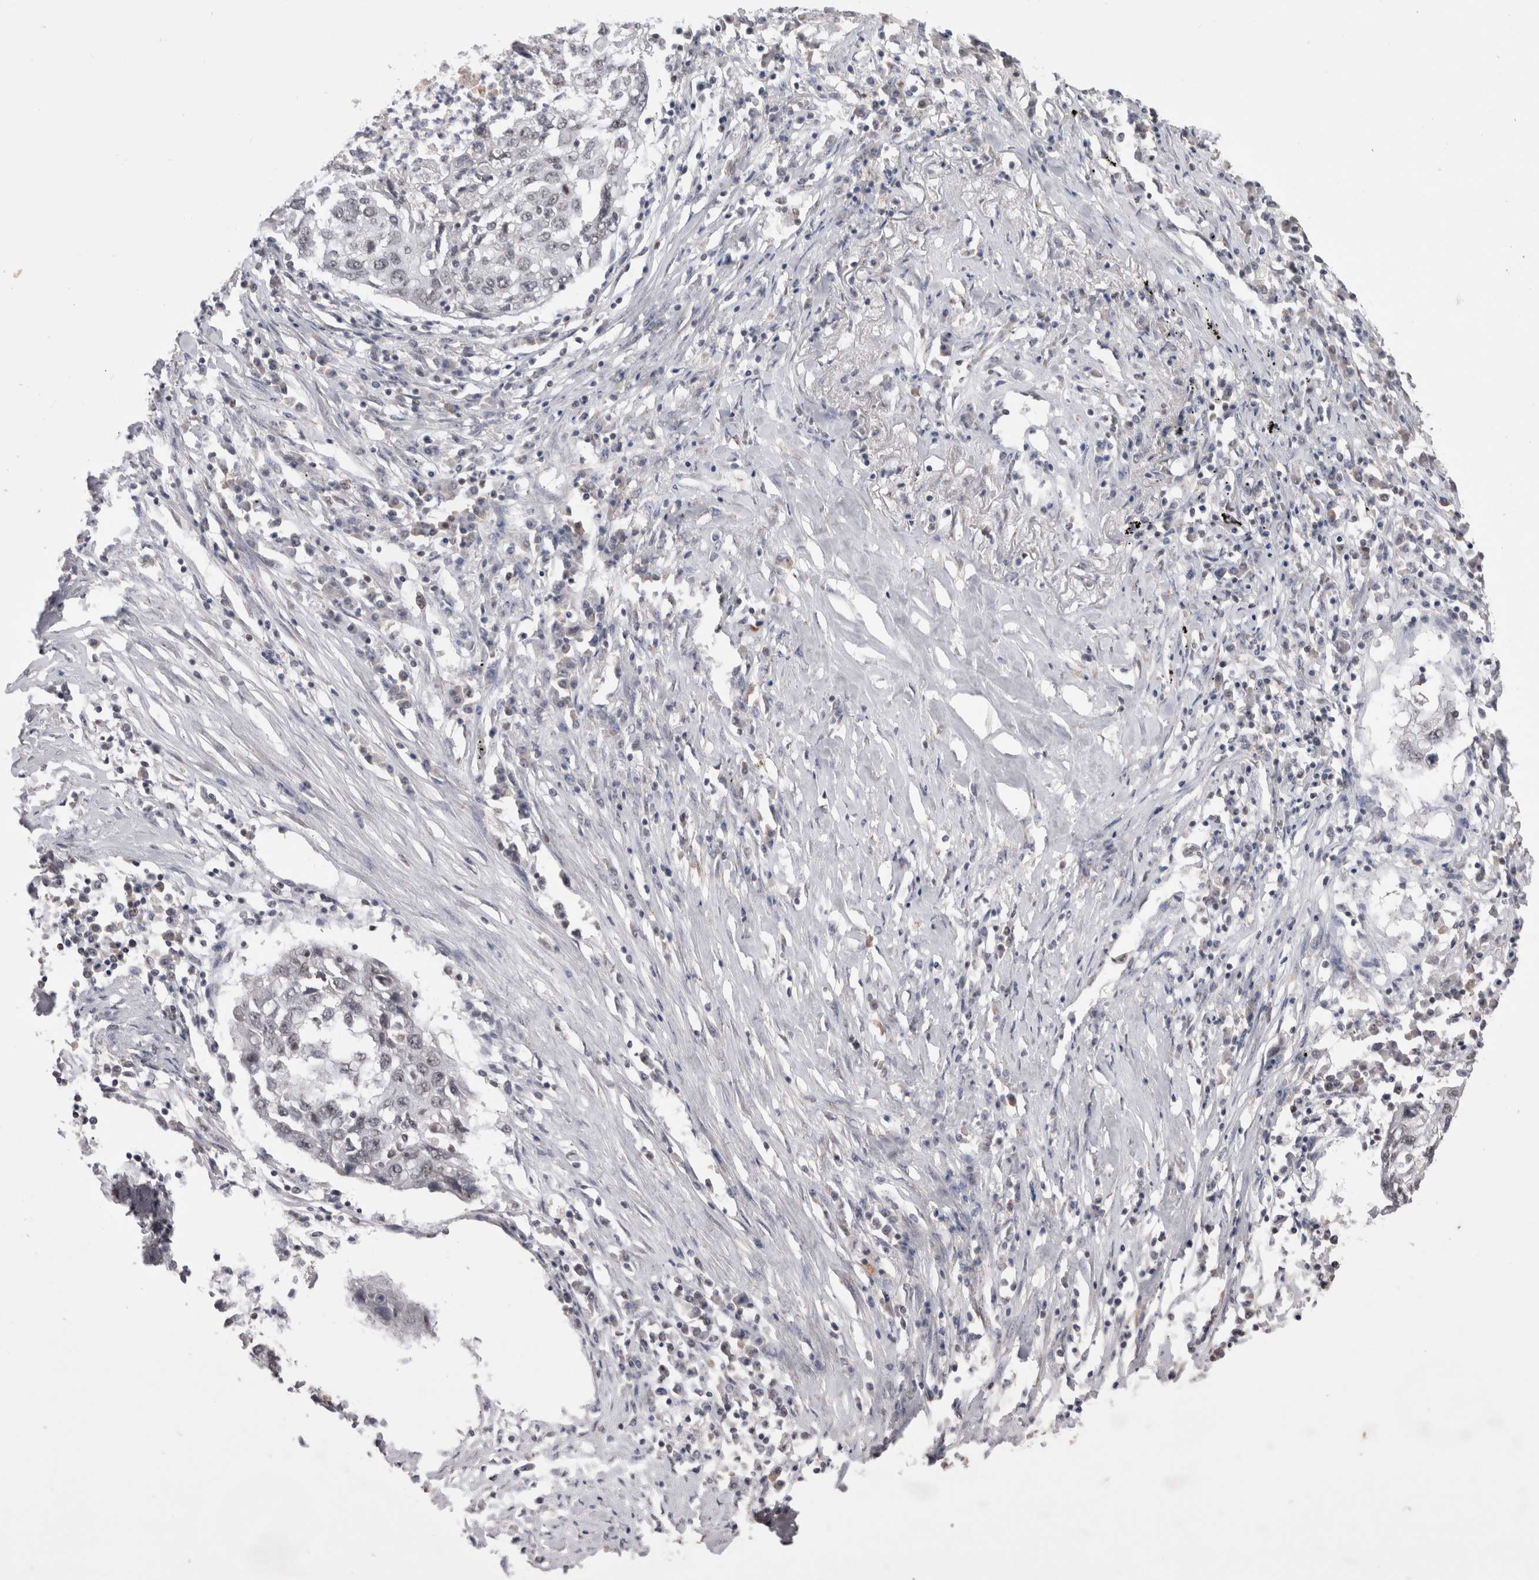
{"staining": {"intensity": "weak", "quantity": "<25%", "location": "nuclear"}, "tissue": "lung cancer", "cell_type": "Tumor cells", "image_type": "cancer", "snomed": [{"axis": "morphology", "description": "Squamous cell carcinoma, NOS"}, {"axis": "topography", "description": "Lung"}], "caption": "Lung cancer (squamous cell carcinoma) stained for a protein using immunohistochemistry demonstrates no staining tumor cells.", "gene": "DAXX", "patient": {"sex": "female", "age": 63}}